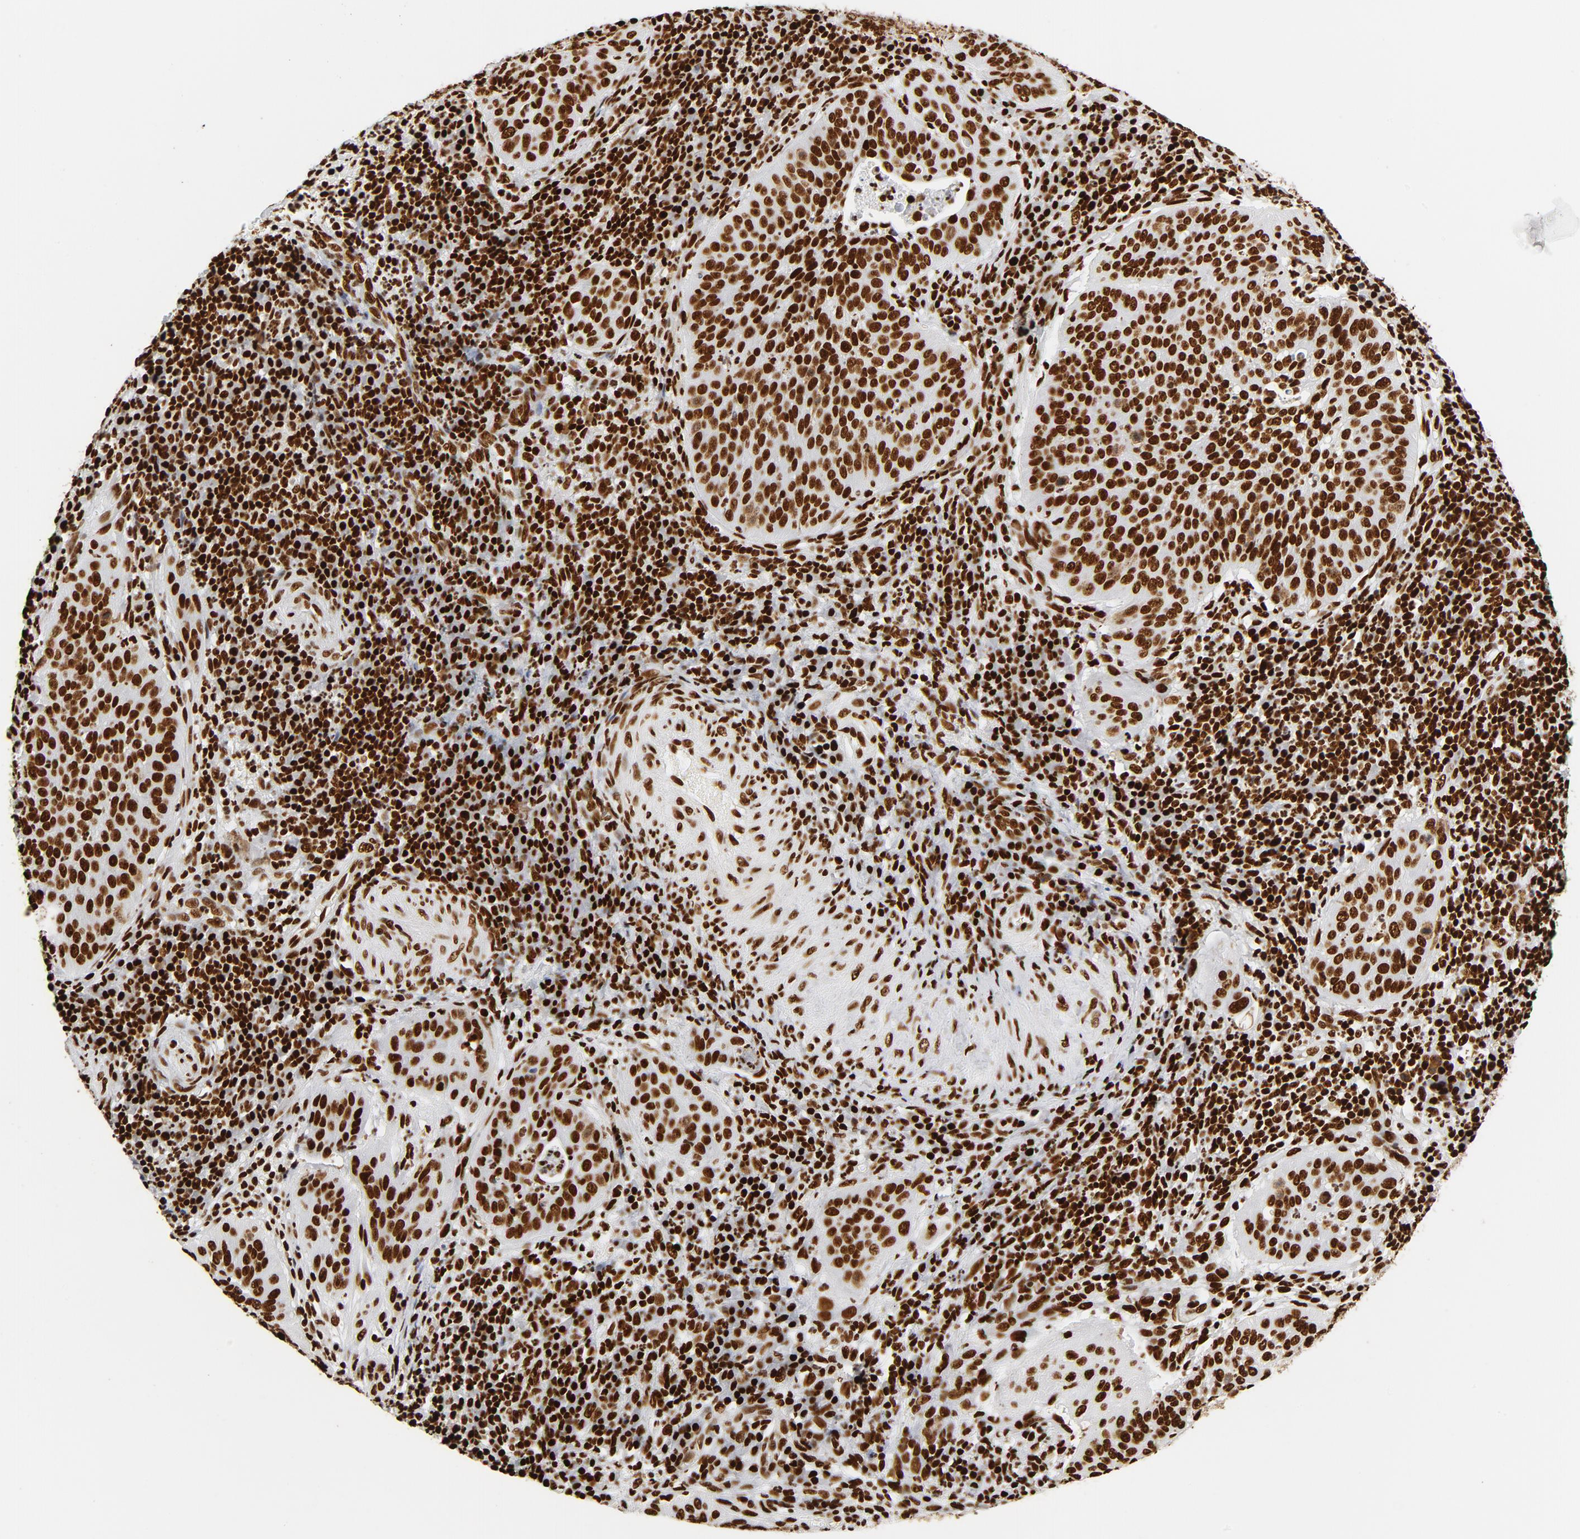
{"staining": {"intensity": "strong", "quantity": ">75%", "location": "nuclear"}, "tissue": "cervical cancer", "cell_type": "Tumor cells", "image_type": "cancer", "snomed": [{"axis": "morphology", "description": "Squamous cell carcinoma, NOS"}, {"axis": "topography", "description": "Cervix"}], "caption": "The immunohistochemical stain labels strong nuclear positivity in tumor cells of cervical cancer (squamous cell carcinoma) tissue. (Brightfield microscopy of DAB IHC at high magnification).", "gene": "XRCC6", "patient": {"sex": "female", "age": 39}}